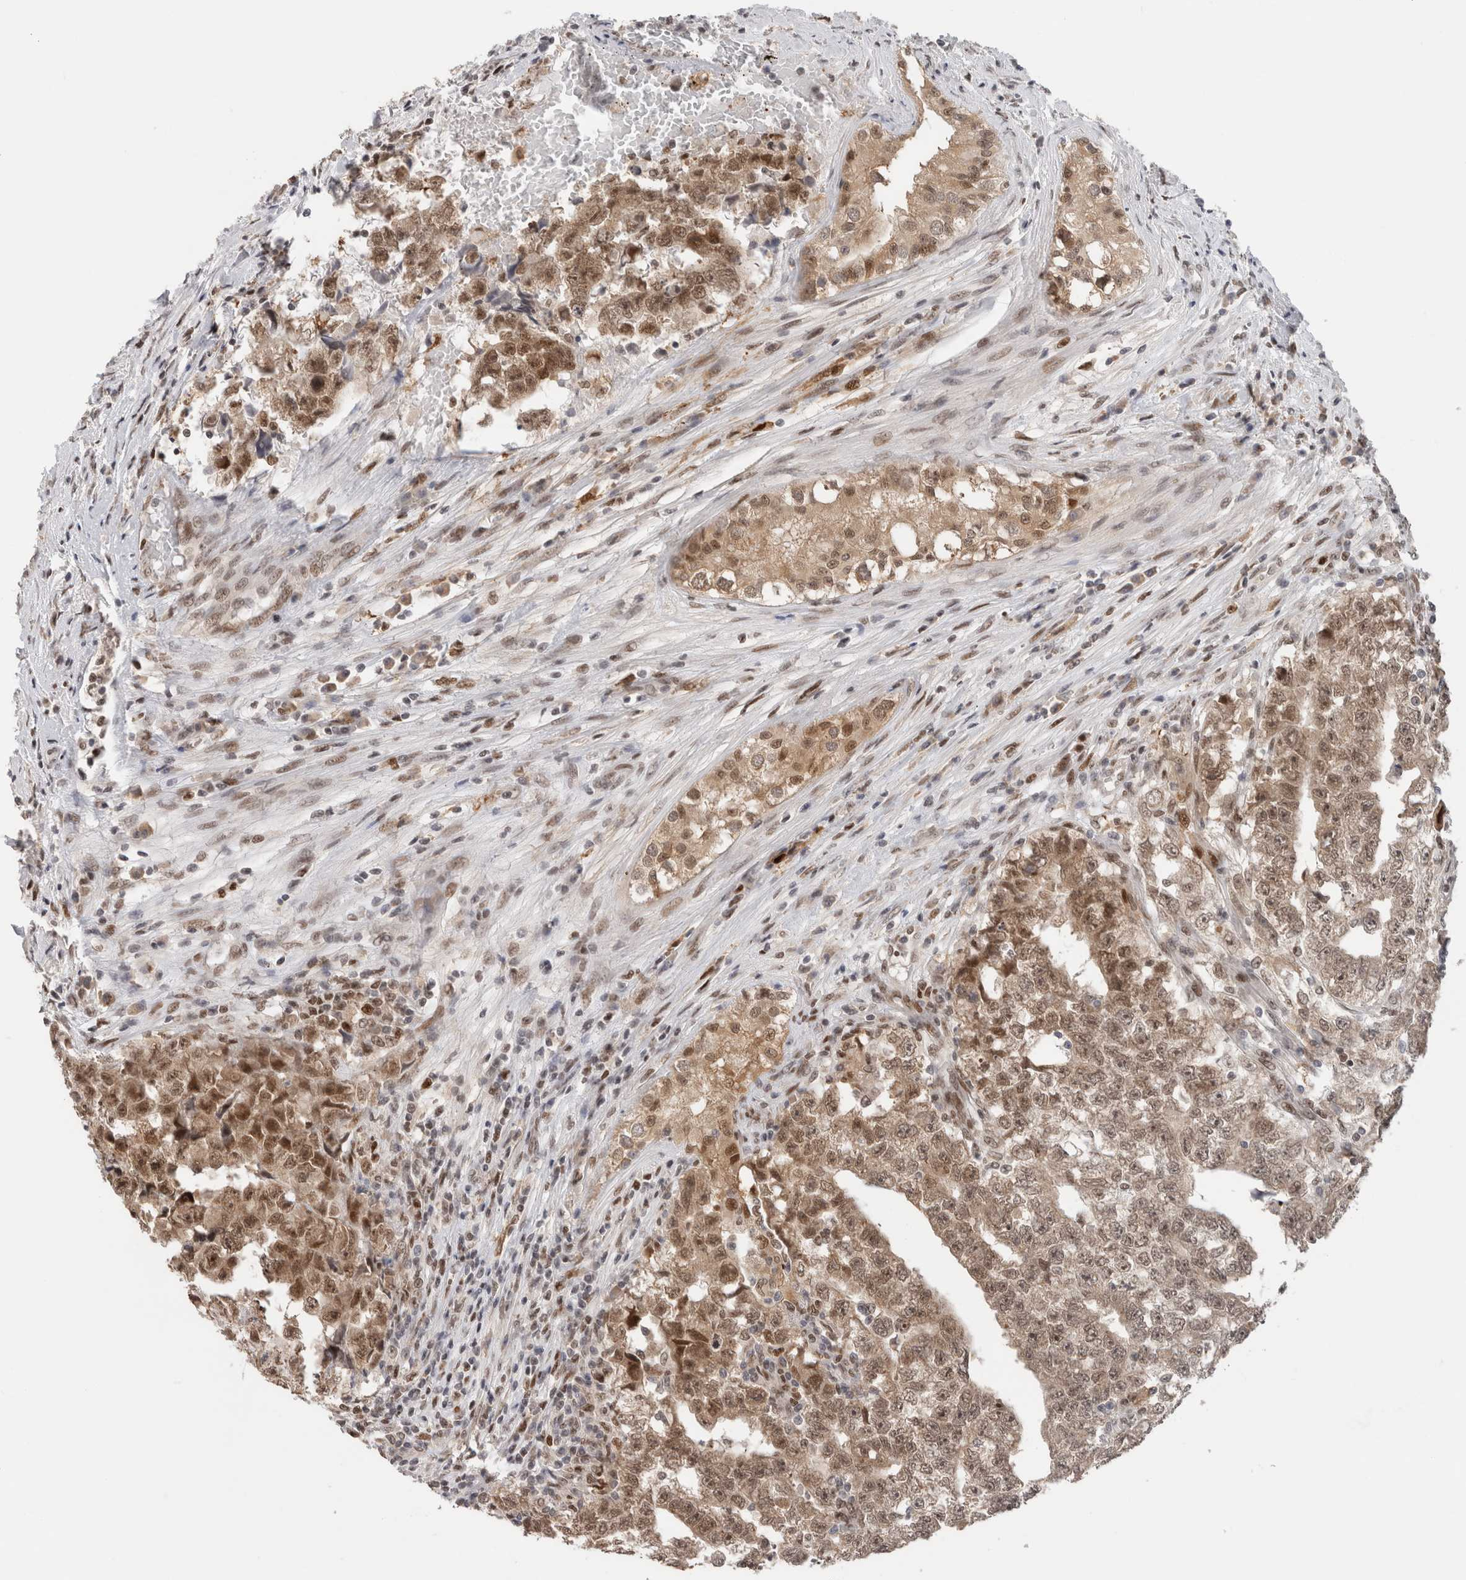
{"staining": {"intensity": "moderate", "quantity": ">75%", "location": "cytoplasmic/membranous,nuclear"}, "tissue": "testis cancer", "cell_type": "Tumor cells", "image_type": "cancer", "snomed": [{"axis": "morphology", "description": "Carcinoma, Embryonal, NOS"}, {"axis": "topography", "description": "Testis"}], "caption": "Testis embryonal carcinoma was stained to show a protein in brown. There is medium levels of moderate cytoplasmic/membranous and nuclear expression in approximately >75% of tumor cells.", "gene": "ZNF521", "patient": {"sex": "male", "age": 25}}